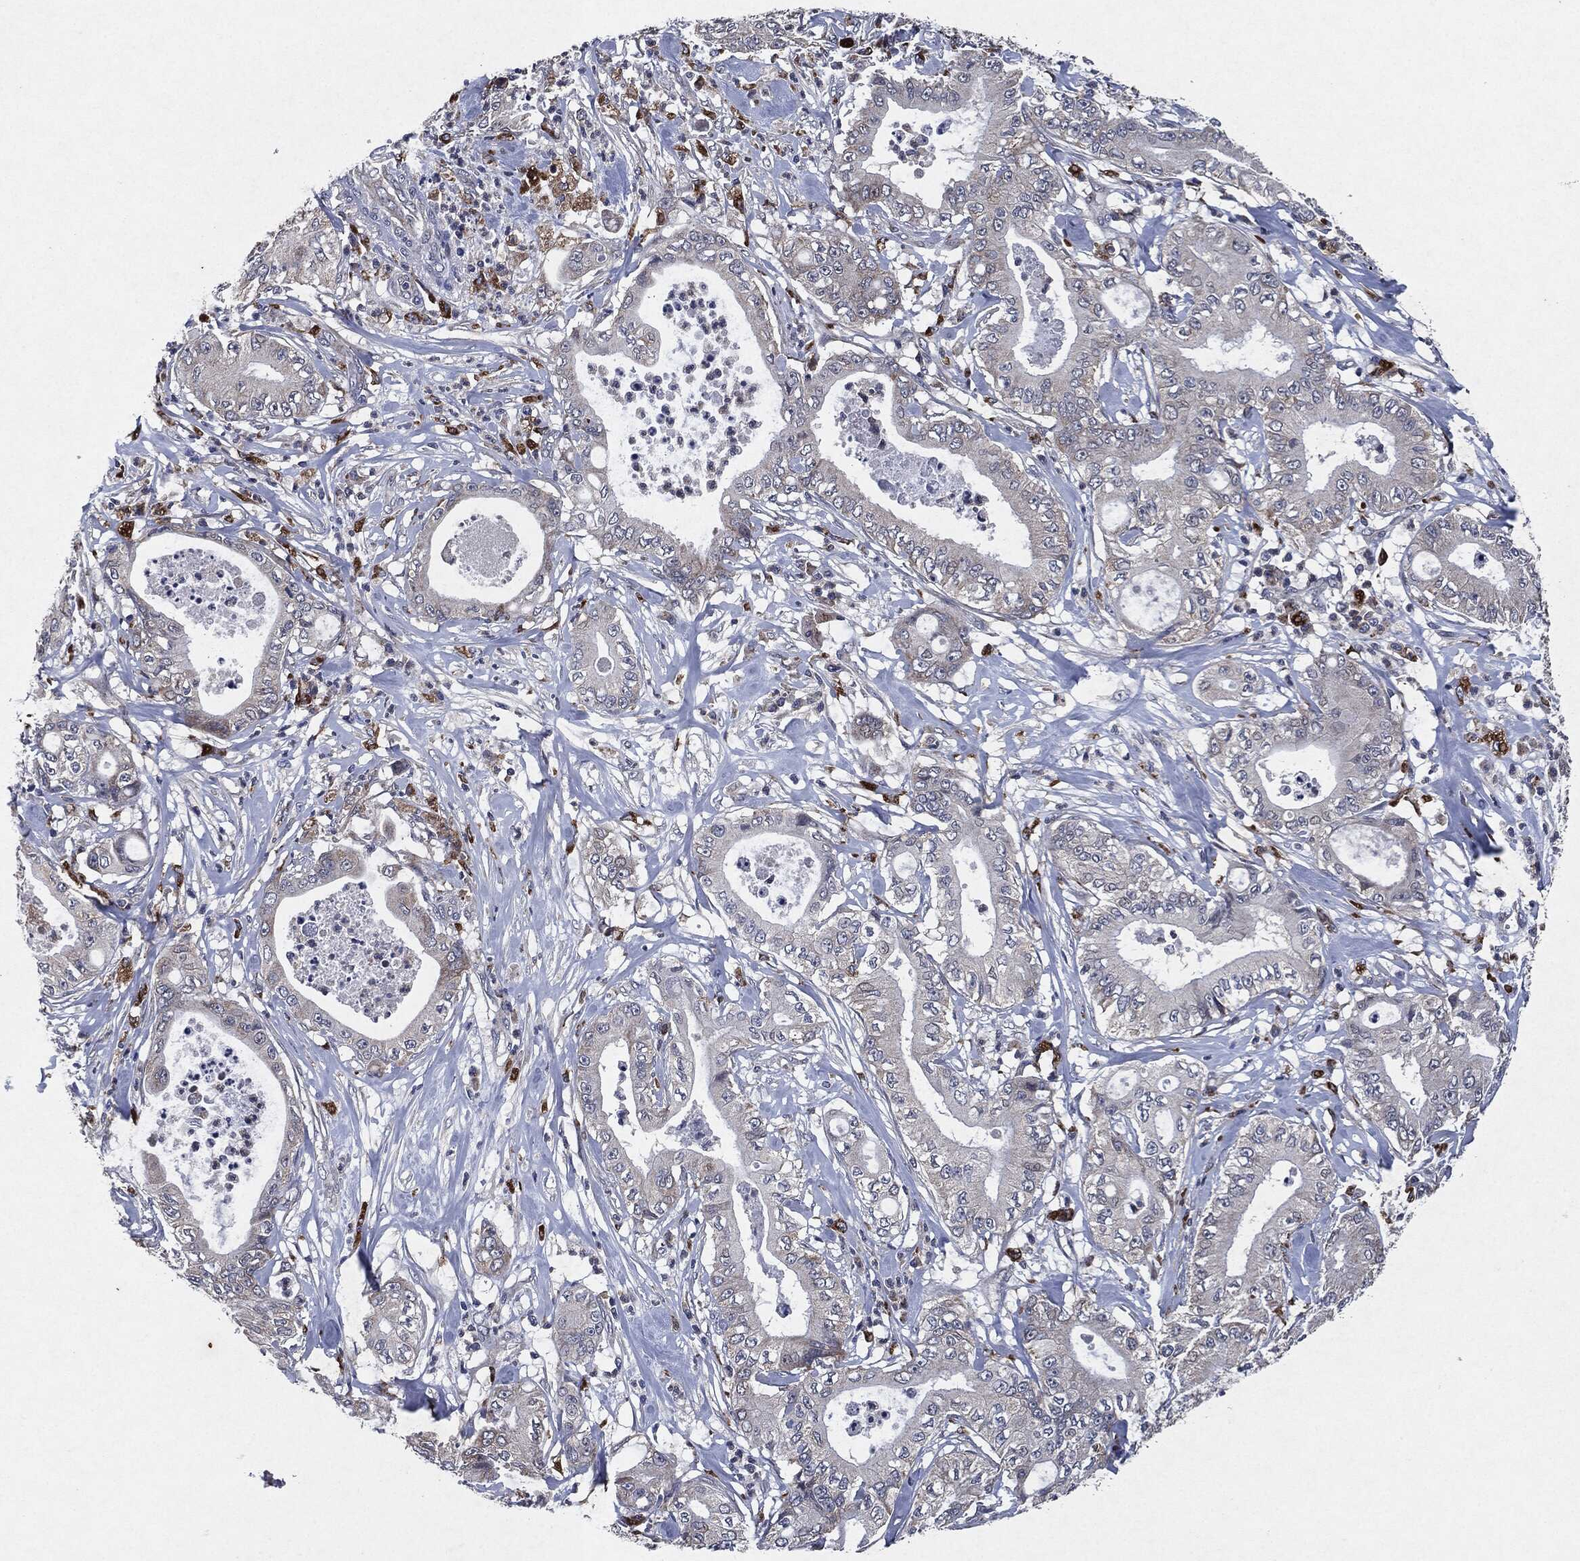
{"staining": {"intensity": "negative", "quantity": "none", "location": "none"}, "tissue": "pancreatic cancer", "cell_type": "Tumor cells", "image_type": "cancer", "snomed": [{"axis": "morphology", "description": "Adenocarcinoma, NOS"}, {"axis": "topography", "description": "Pancreas"}], "caption": "DAB (3,3'-diaminobenzidine) immunohistochemical staining of pancreatic adenocarcinoma displays no significant staining in tumor cells.", "gene": "SLC31A2", "patient": {"sex": "male", "age": 71}}